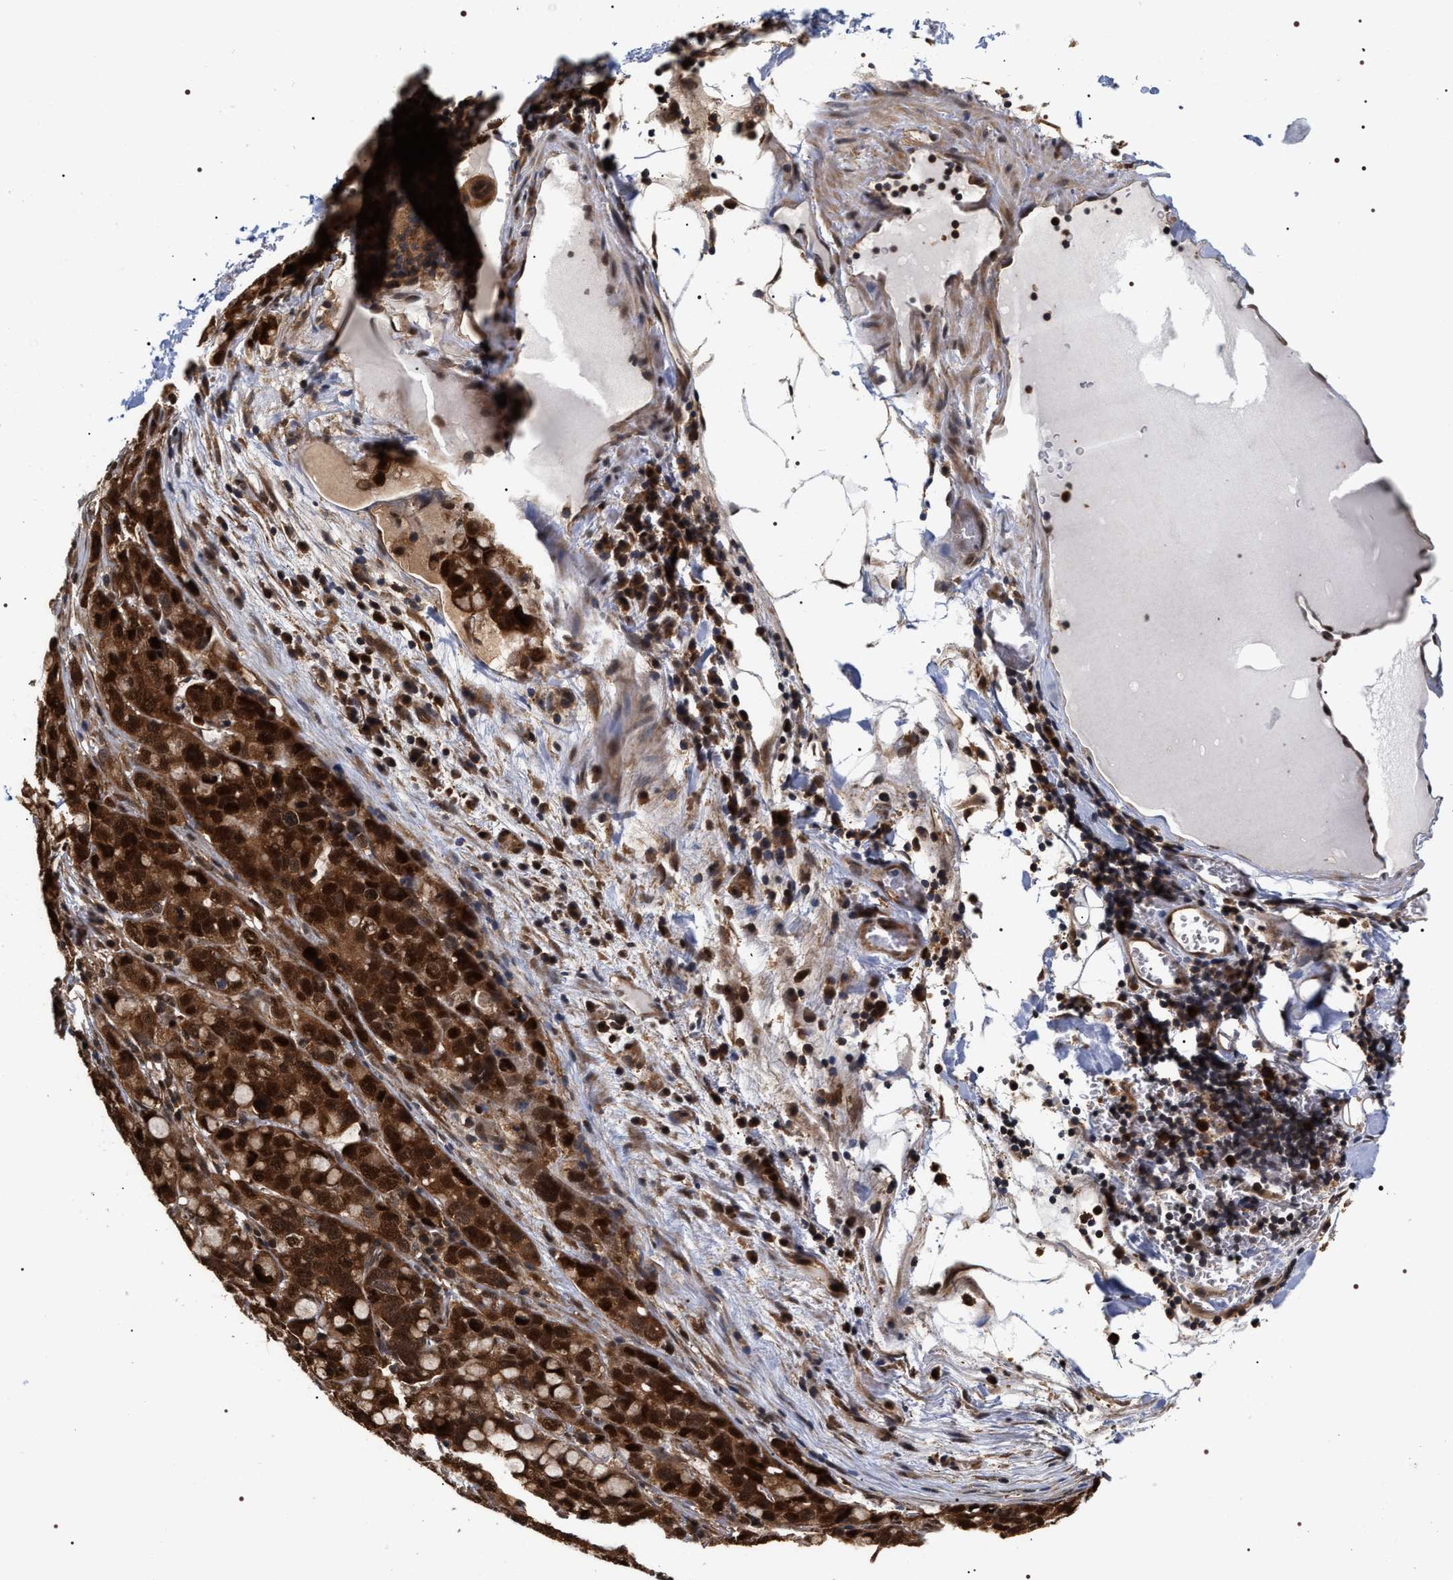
{"staining": {"intensity": "strong", "quantity": ">75%", "location": "cytoplasmic/membranous,nuclear"}, "tissue": "stomach cancer", "cell_type": "Tumor cells", "image_type": "cancer", "snomed": [{"axis": "morphology", "description": "Adenocarcinoma, NOS"}, {"axis": "topography", "description": "Stomach, lower"}], "caption": "Tumor cells show strong cytoplasmic/membranous and nuclear staining in about >75% of cells in stomach adenocarcinoma. Nuclei are stained in blue.", "gene": "BAG6", "patient": {"sex": "male", "age": 84}}